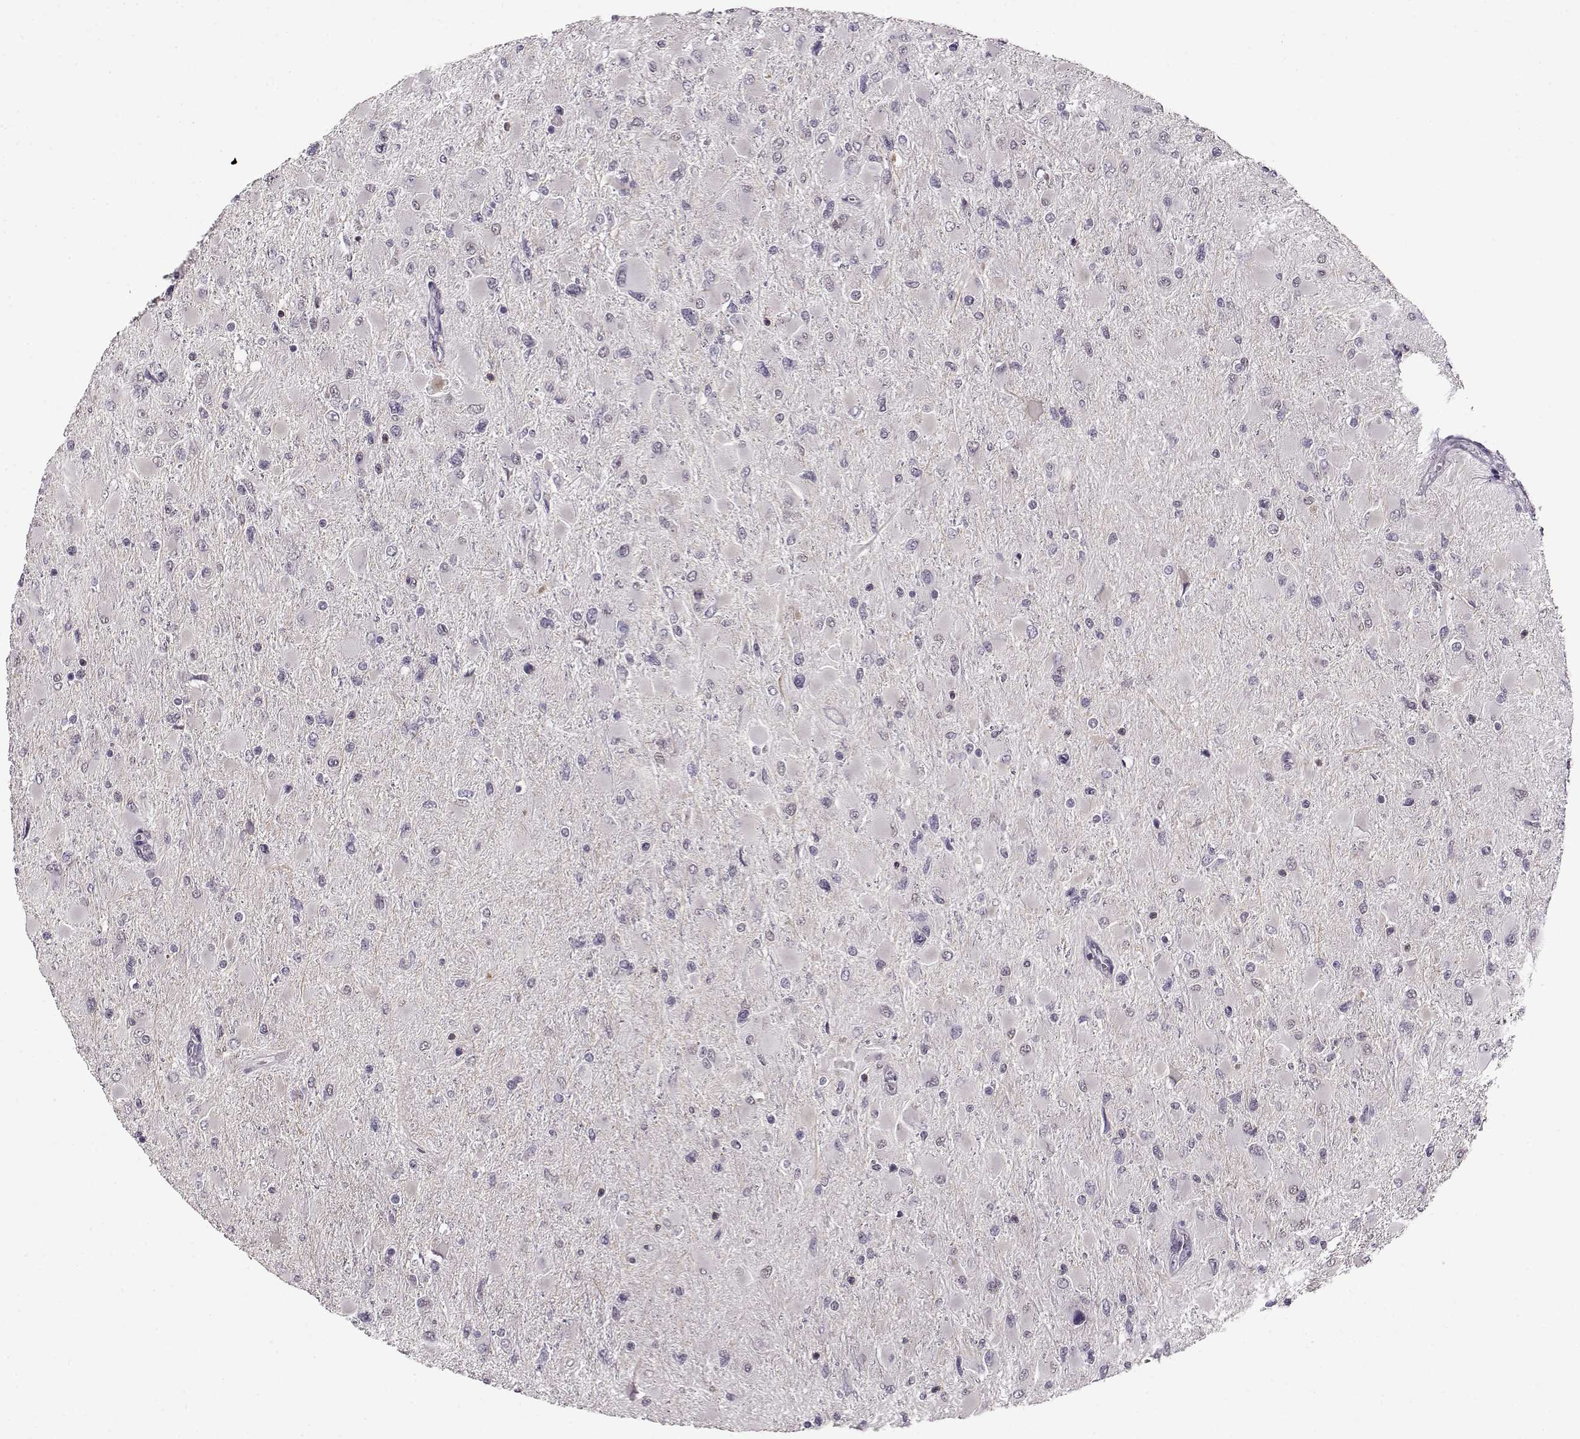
{"staining": {"intensity": "negative", "quantity": "none", "location": "none"}, "tissue": "glioma", "cell_type": "Tumor cells", "image_type": "cancer", "snomed": [{"axis": "morphology", "description": "Glioma, malignant, High grade"}, {"axis": "topography", "description": "Cerebral cortex"}], "caption": "A high-resolution image shows immunohistochemistry staining of glioma, which shows no significant positivity in tumor cells. The staining was performed using DAB (3,3'-diaminobenzidine) to visualize the protein expression in brown, while the nuclei were stained in blue with hematoxylin (Magnification: 20x).", "gene": "RP1L1", "patient": {"sex": "female", "age": 36}}